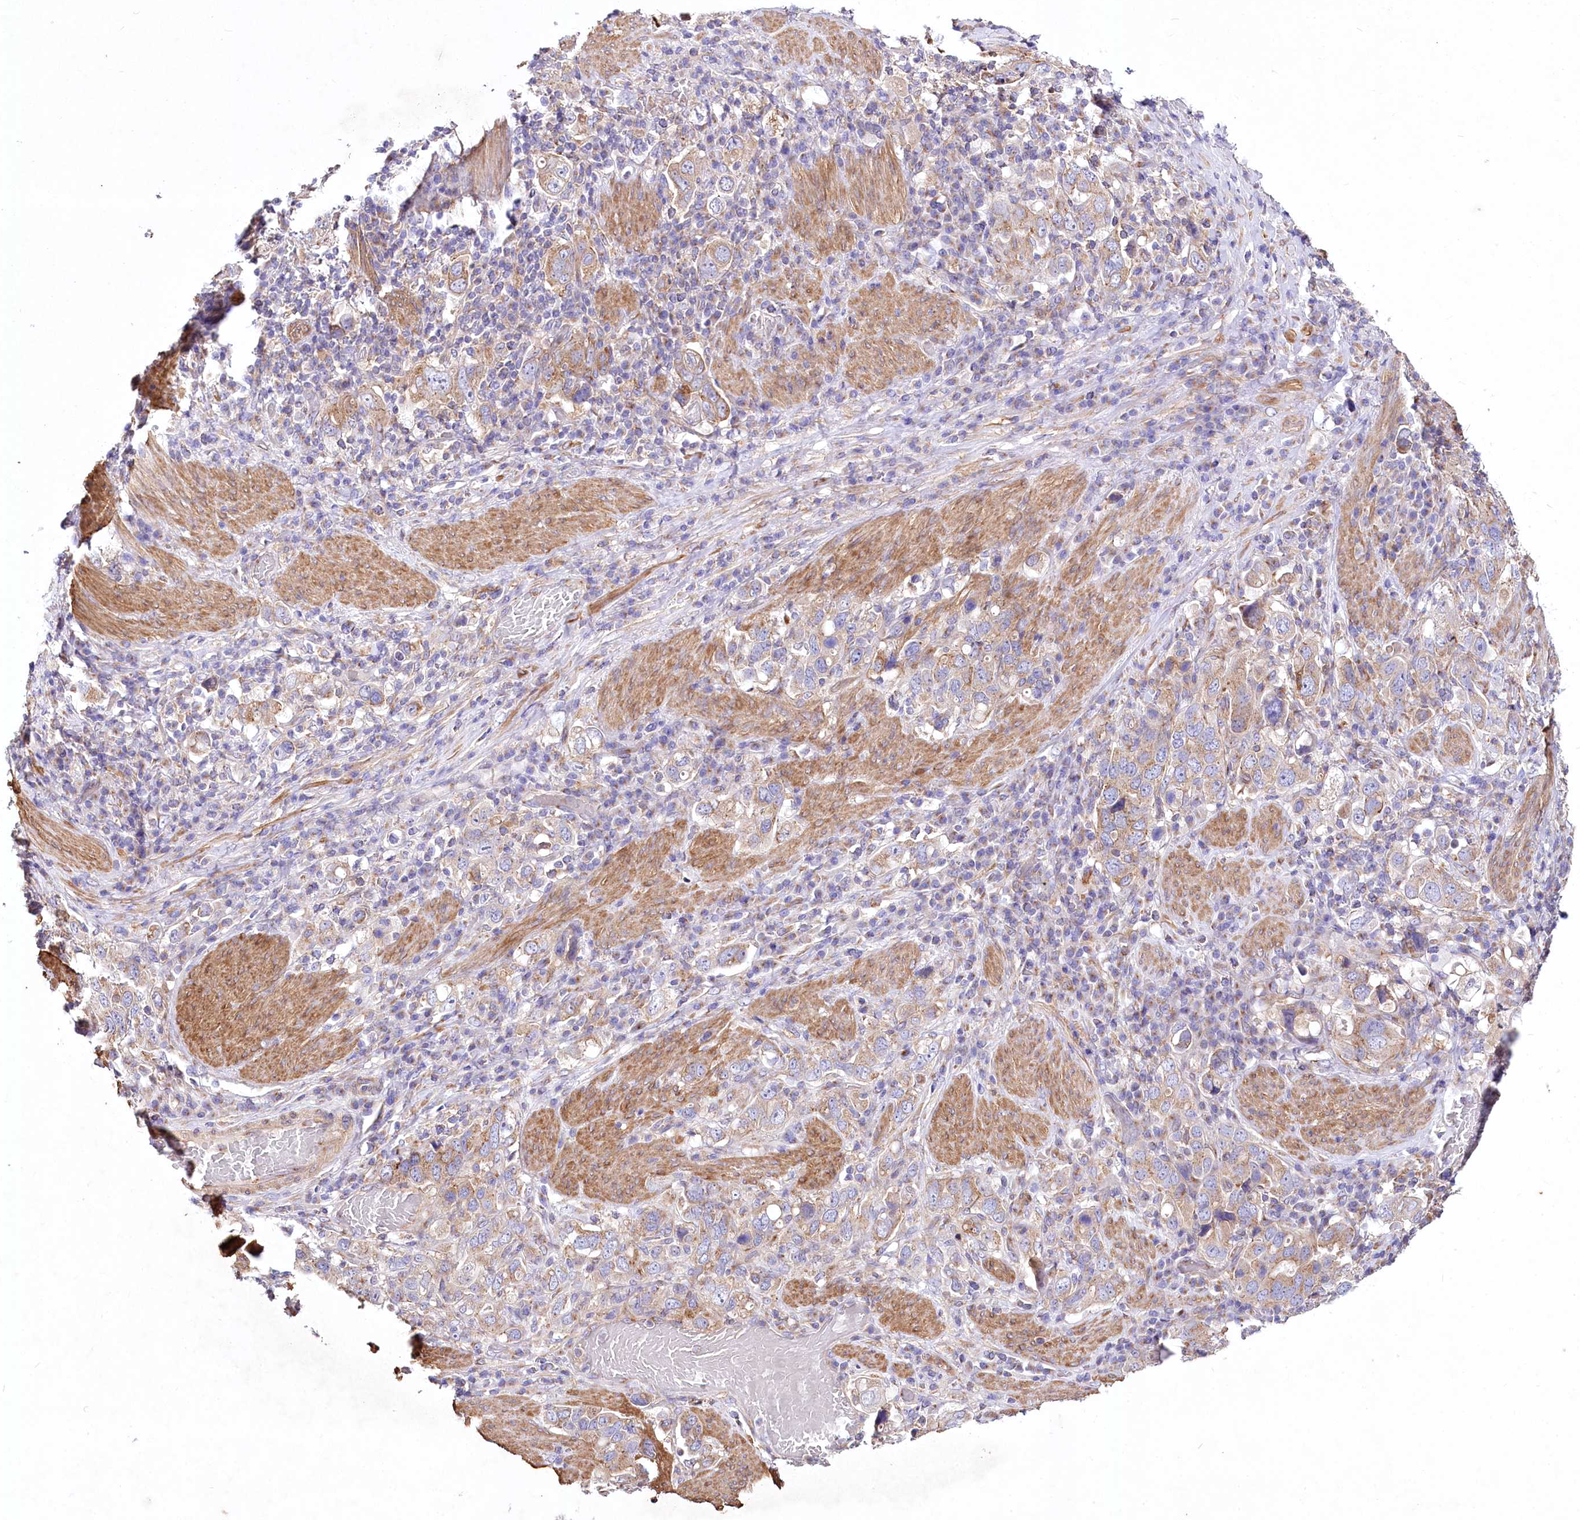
{"staining": {"intensity": "weak", "quantity": "25%-75%", "location": "cytoplasmic/membranous"}, "tissue": "stomach cancer", "cell_type": "Tumor cells", "image_type": "cancer", "snomed": [{"axis": "morphology", "description": "Adenocarcinoma, NOS"}, {"axis": "topography", "description": "Stomach, upper"}], "caption": "The immunohistochemical stain highlights weak cytoplasmic/membranous positivity in tumor cells of stomach cancer tissue. The protein of interest is stained brown, and the nuclei are stained in blue (DAB IHC with brightfield microscopy, high magnification).", "gene": "STX6", "patient": {"sex": "male", "age": 62}}